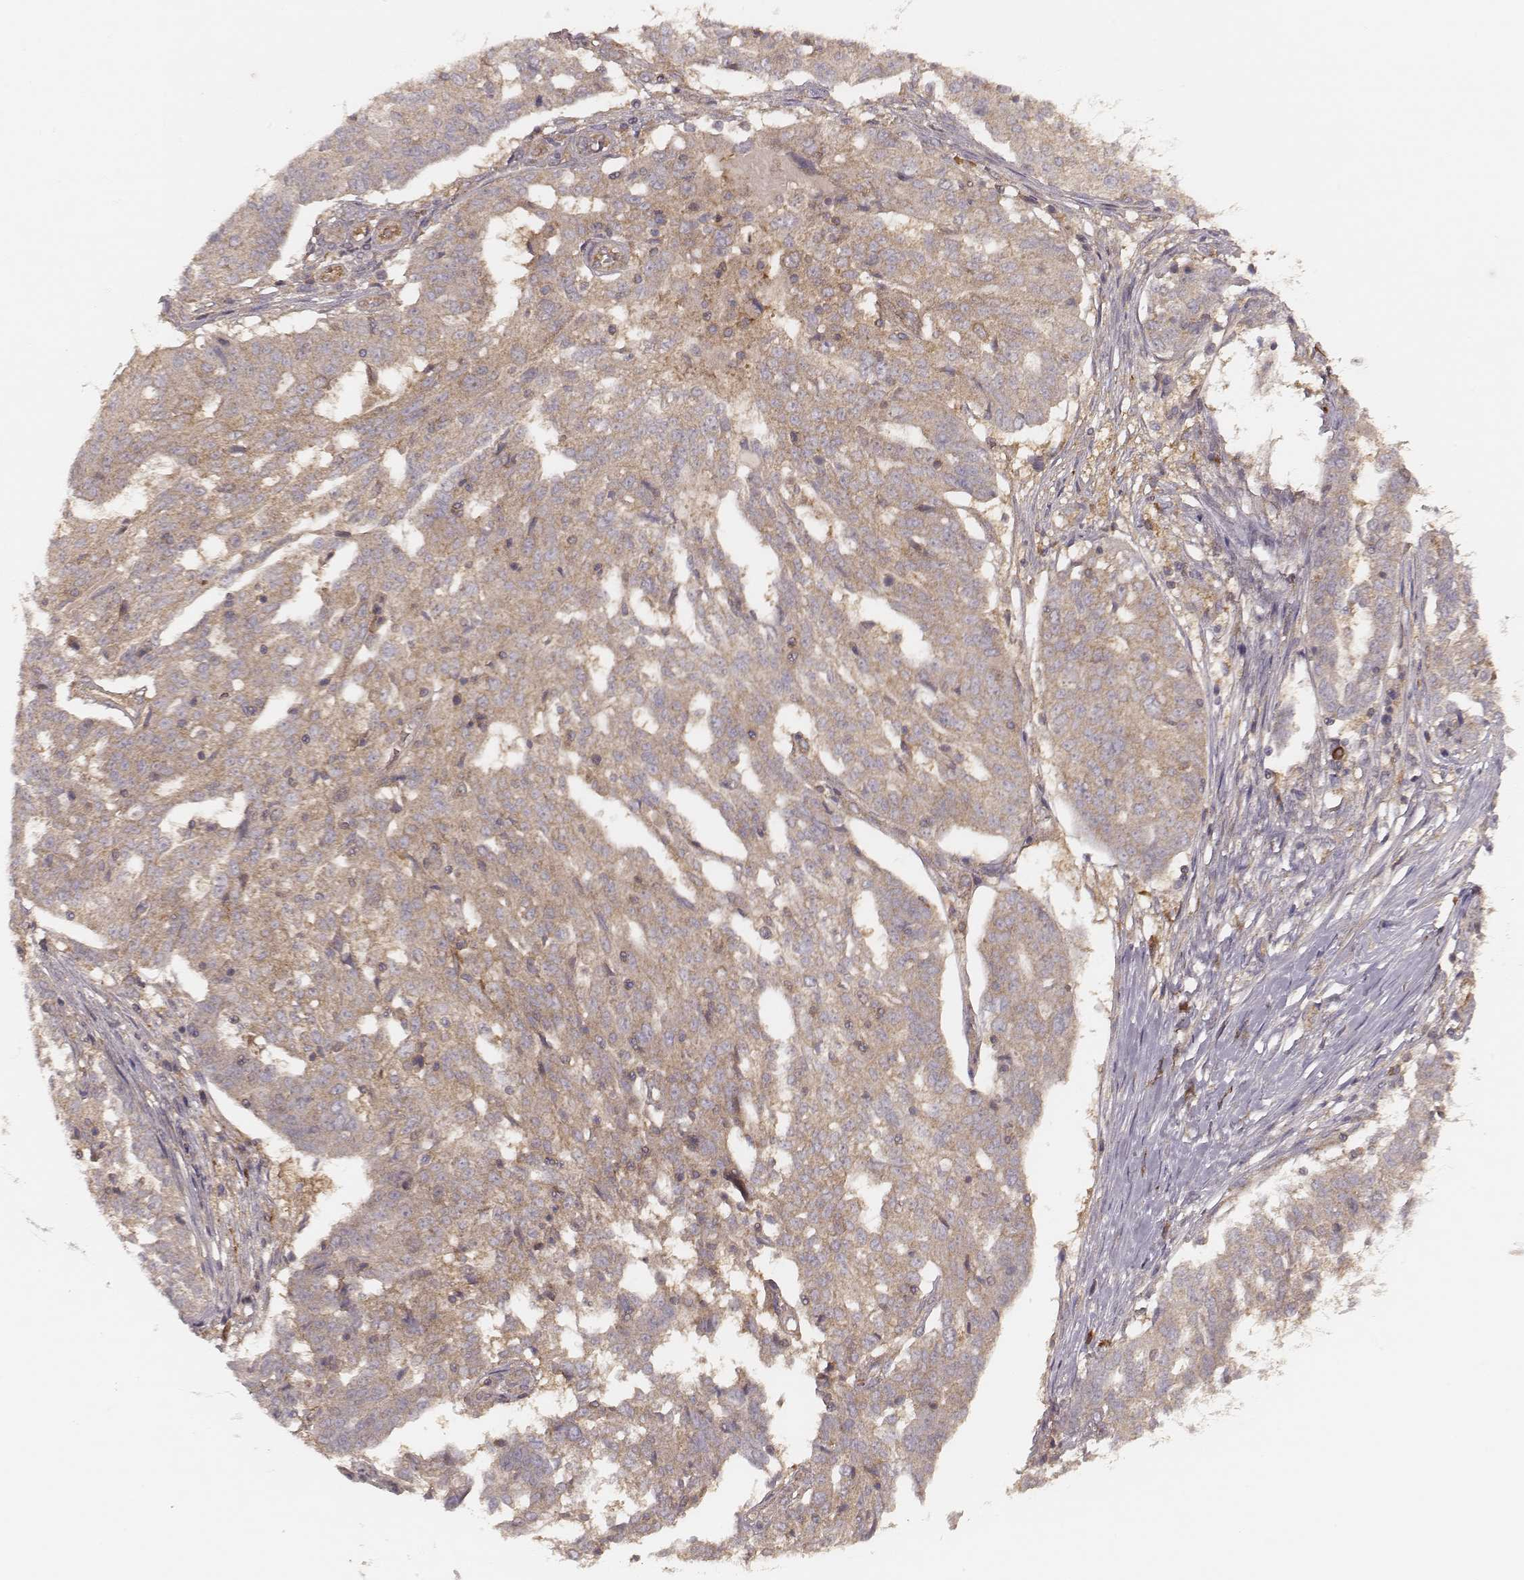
{"staining": {"intensity": "weak", "quantity": ">75%", "location": "cytoplasmic/membranous"}, "tissue": "ovarian cancer", "cell_type": "Tumor cells", "image_type": "cancer", "snomed": [{"axis": "morphology", "description": "Cystadenocarcinoma, serous, NOS"}, {"axis": "topography", "description": "Ovary"}], "caption": "IHC histopathology image of ovarian serous cystadenocarcinoma stained for a protein (brown), which displays low levels of weak cytoplasmic/membranous staining in about >75% of tumor cells.", "gene": "CARS1", "patient": {"sex": "female", "age": 67}}